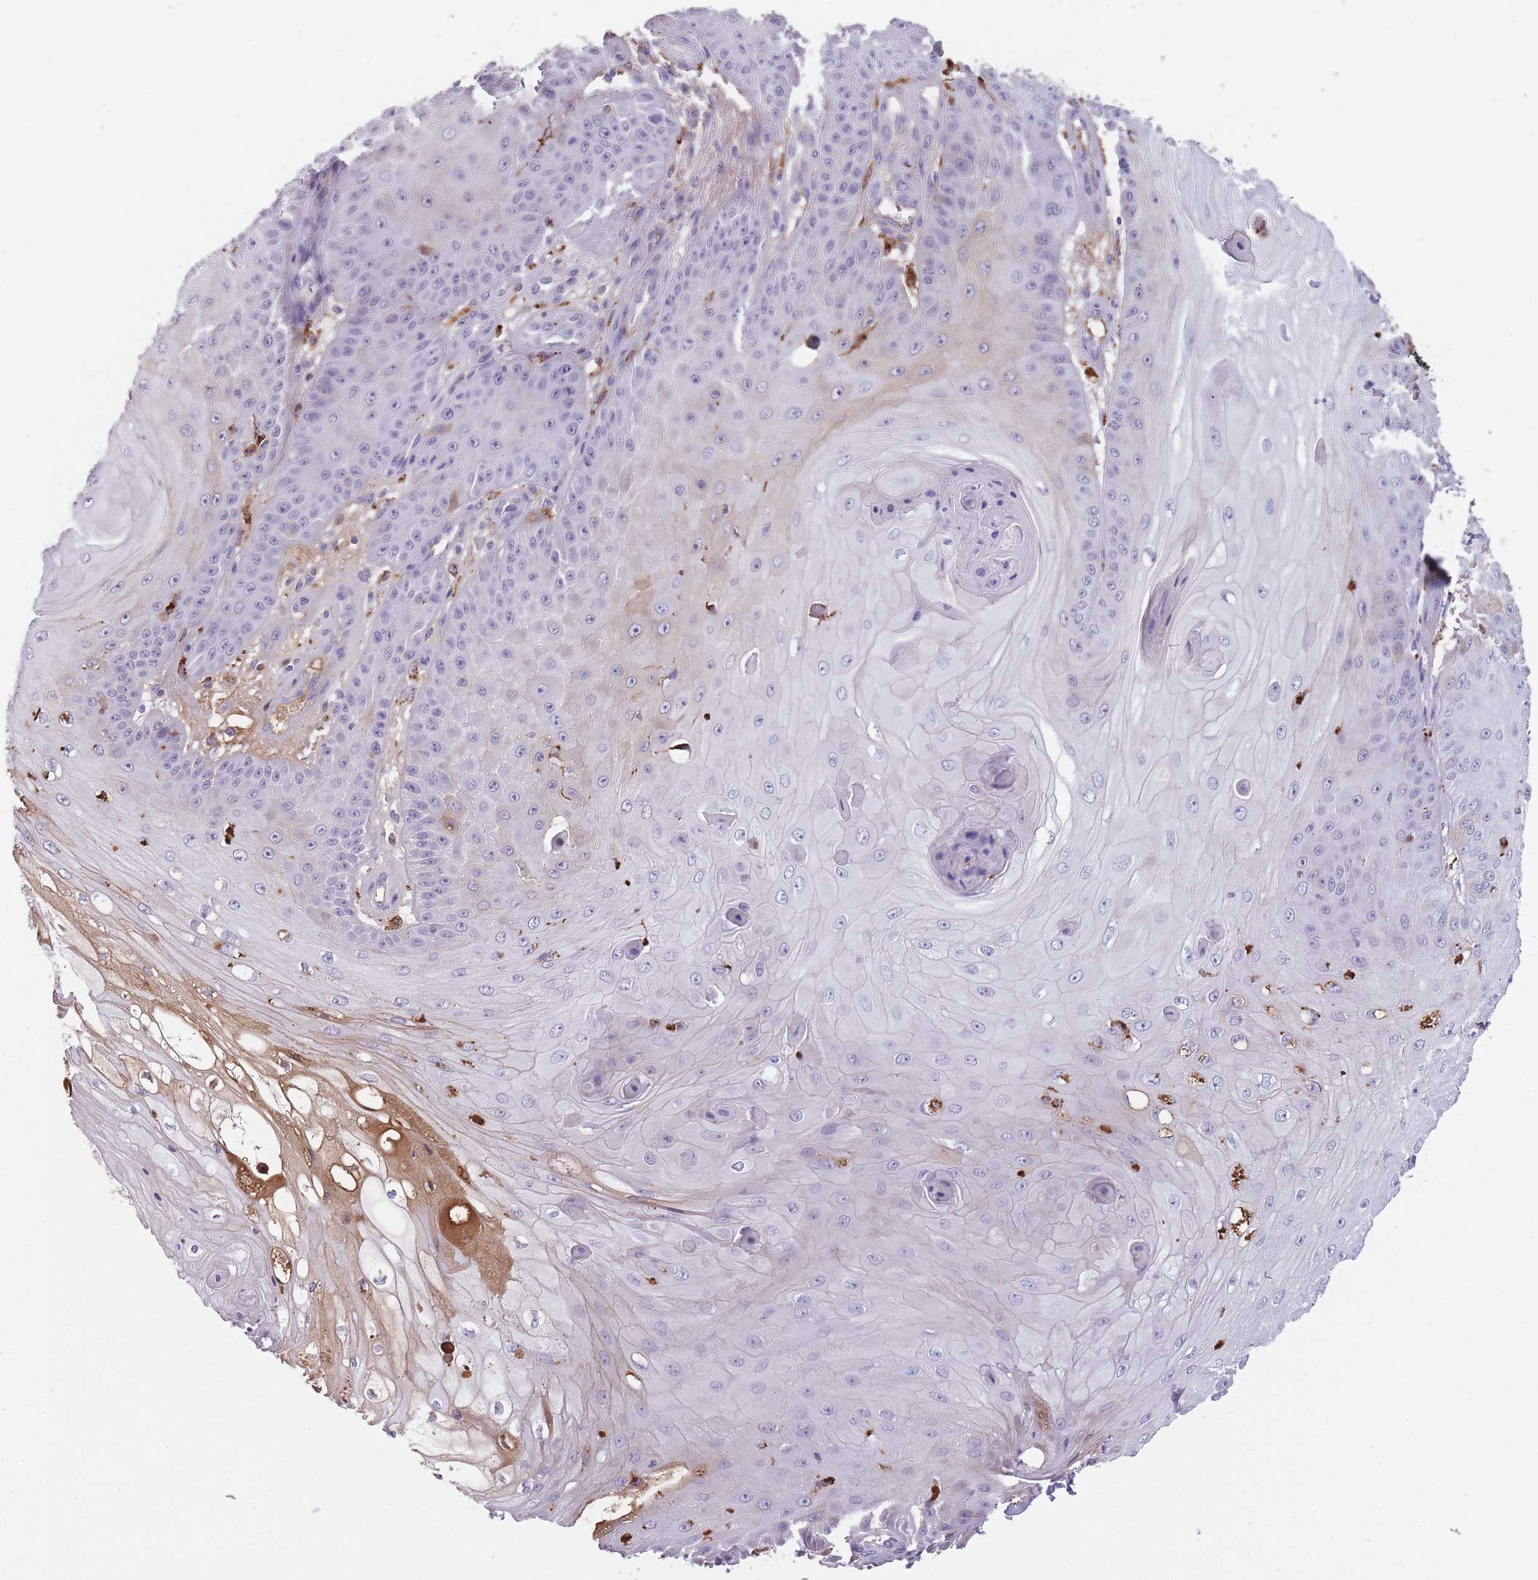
{"staining": {"intensity": "weak", "quantity": "<25%", "location": "cytoplasmic/membranous"}, "tissue": "skin cancer", "cell_type": "Tumor cells", "image_type": "cancer", "snomed": [{"axis": "morphology", "description": "Squamous cell carcinoma, NOS"}, {"axis": "topography", "description": "Skin"}], "caption": "An immunohistochemistry (IHC) micrograph of squamous cell carcinoma (skin) is shown. There is no staining in tumor cells of squamous cell carcinoma (skin).", "gene": "GNAT1", "patient": {"sex": "male", "age": 70}}